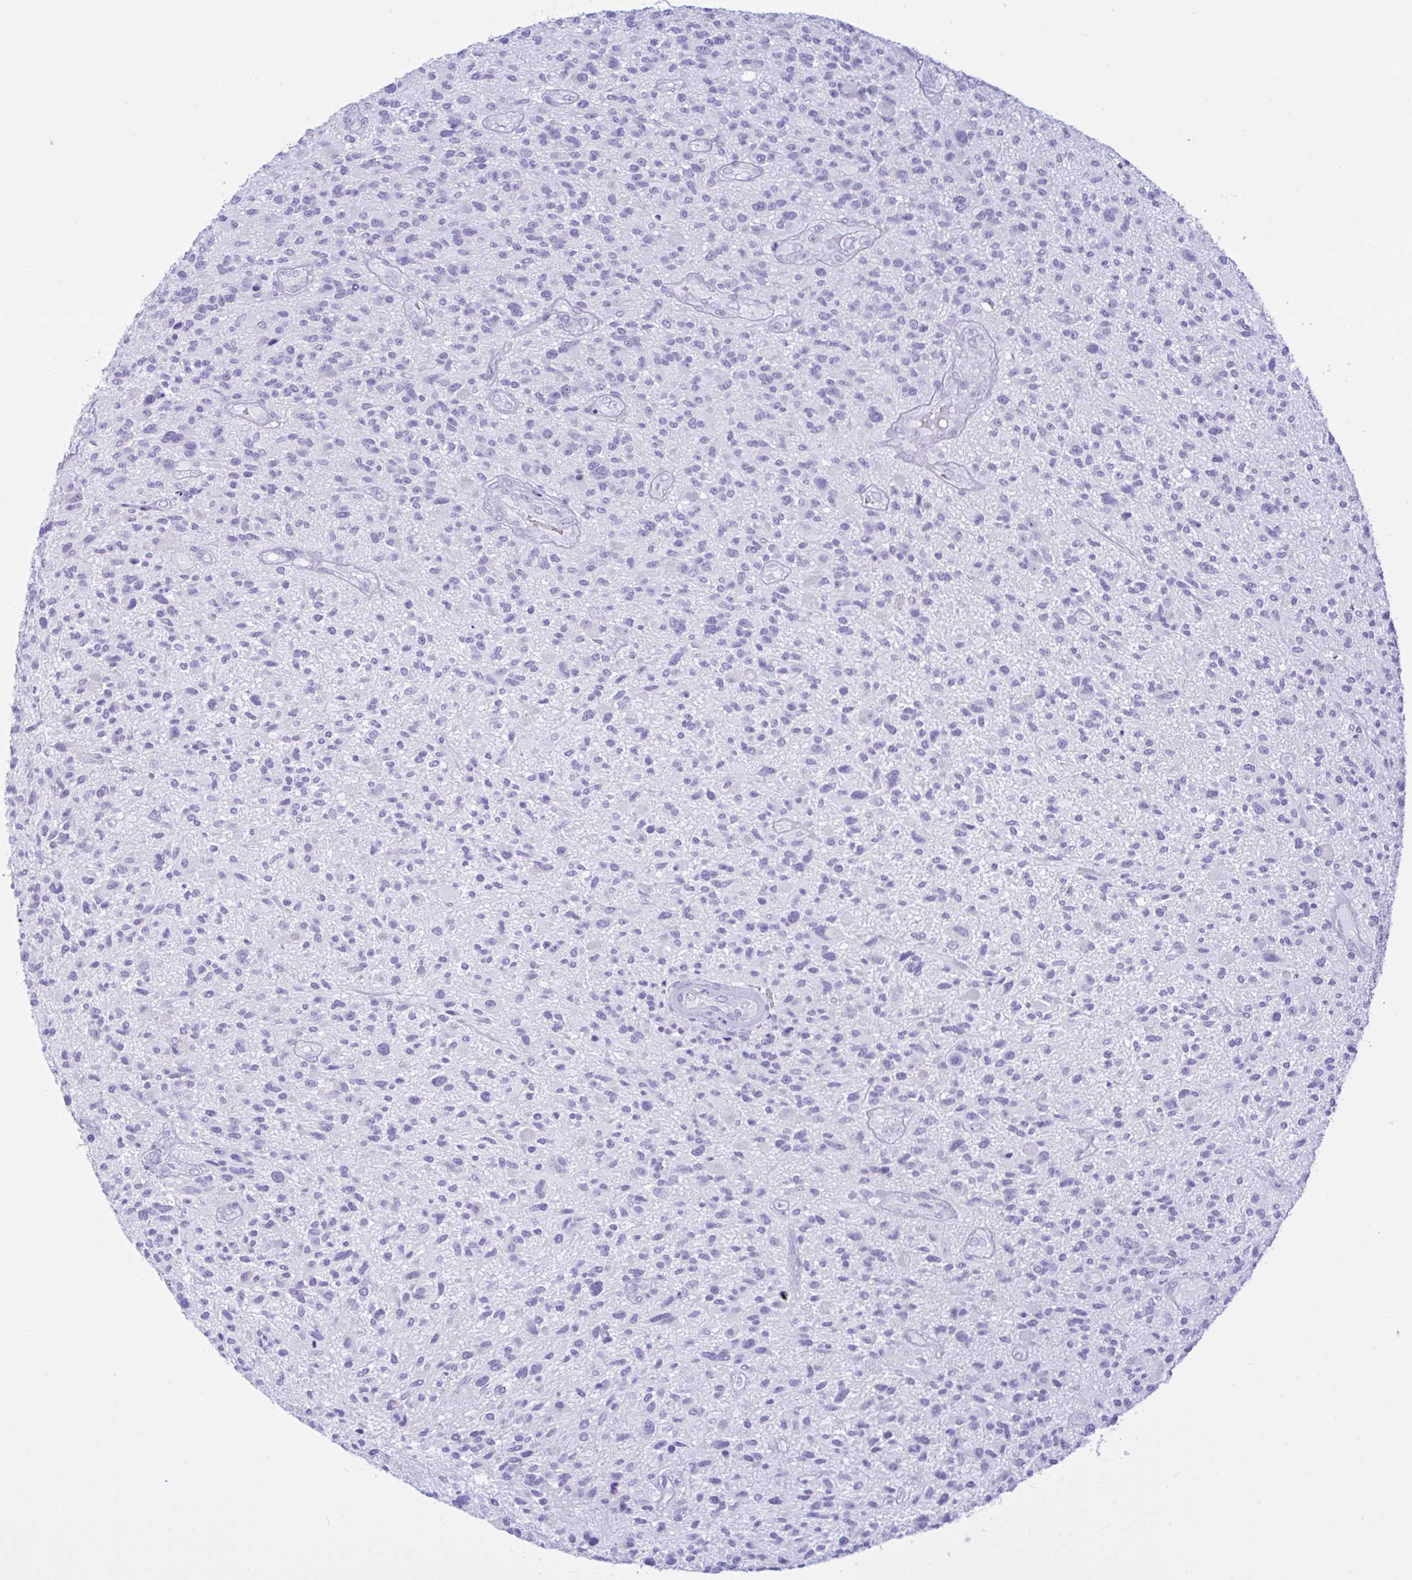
{"staining": {"intensity": "negative", "quantity": "none", "location": "none"}, "tissue": "glioma", "cell_type": "Tumor cells", "image_type": "cancer", "snomed": [{"axis": "morphology", "description": "Glioma, malignant, High grade"}, {"axis": "topography", "description": "Brain"}], "caption": "This is an IHC micrograph of malignant high-grade glioma. There is no positivity in tumor cells.", "gene": "SEL1L2", "patient": {"sex": "male", "age": 47}}